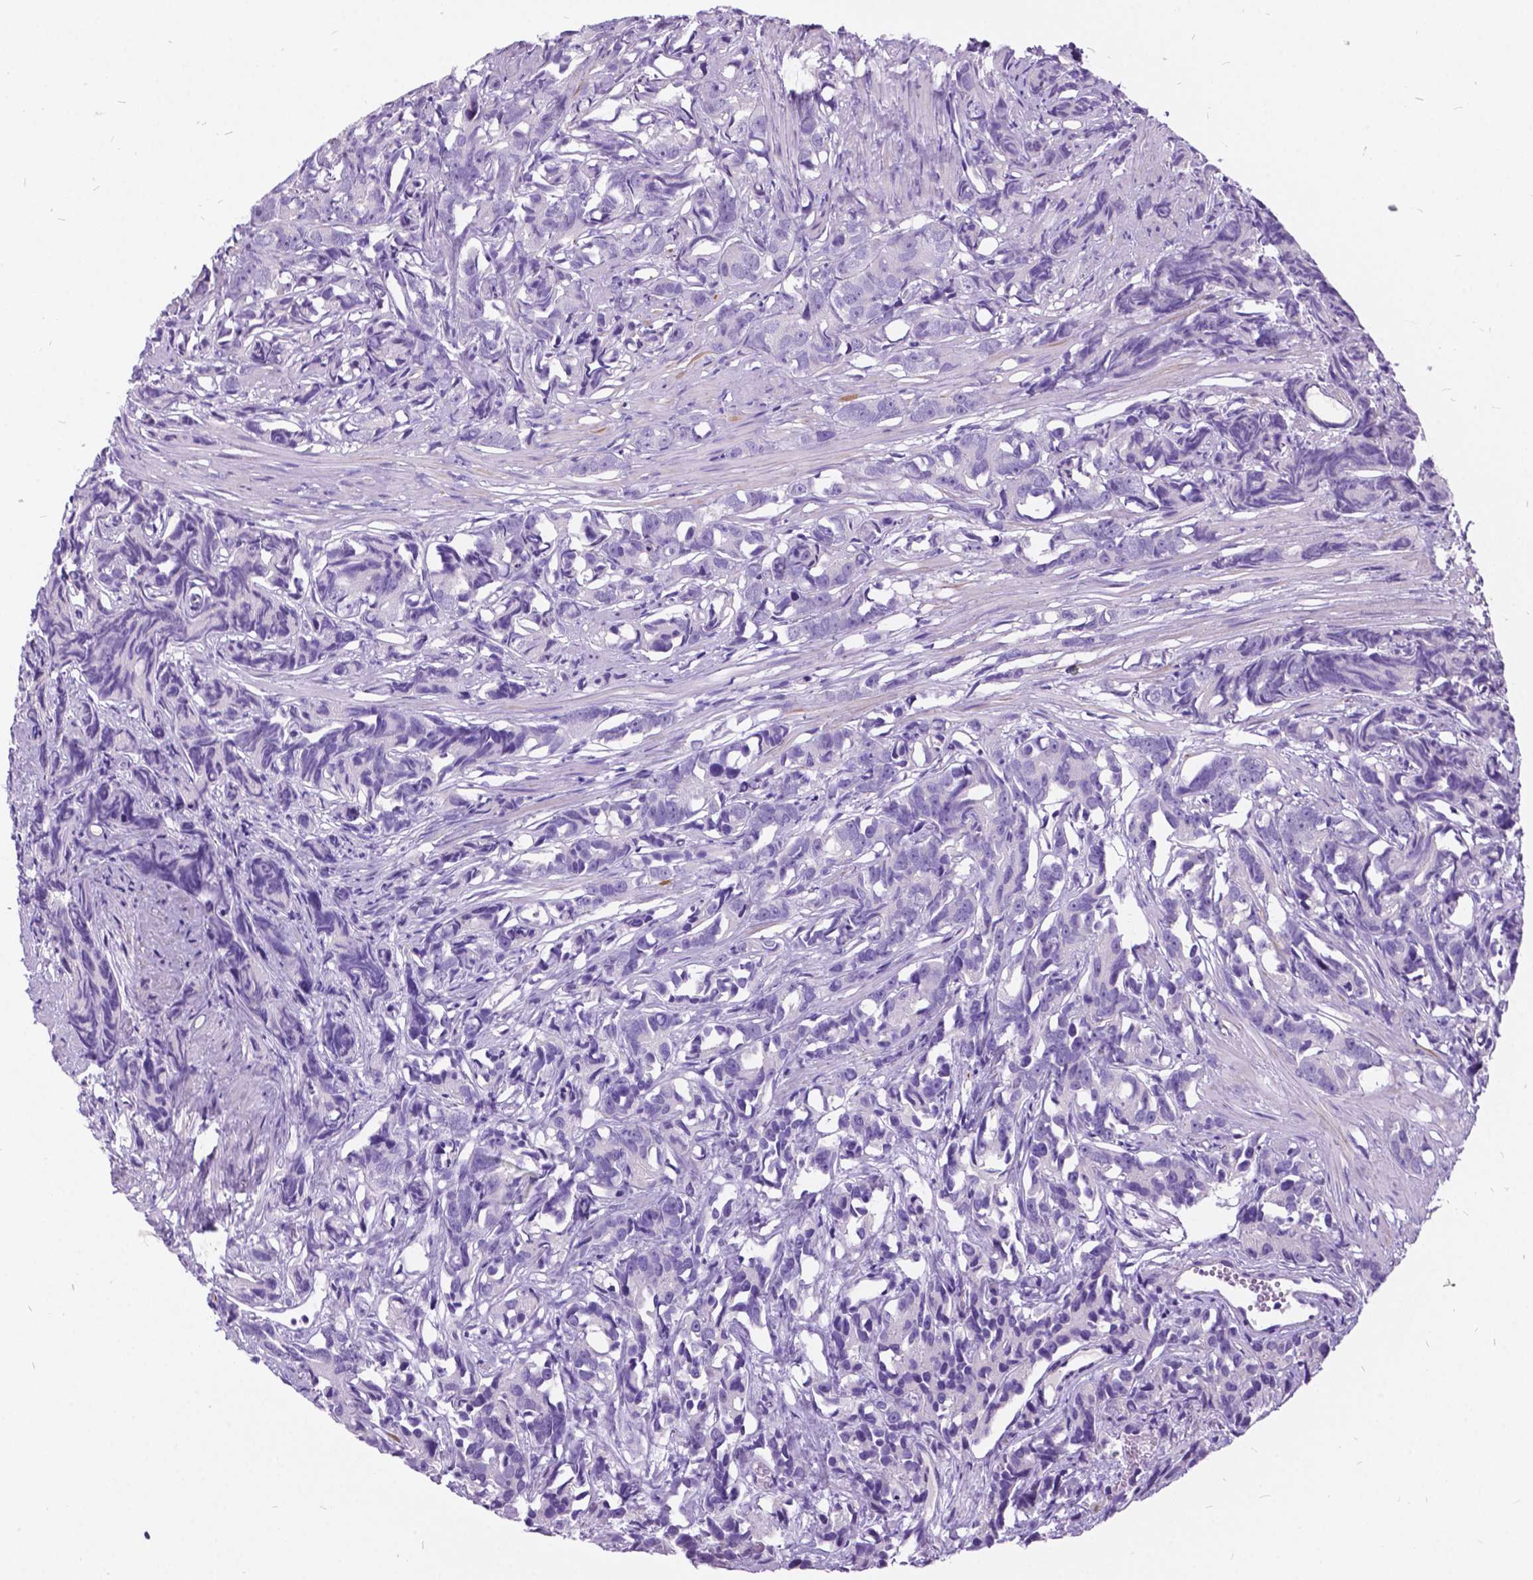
{"staining": {"intensity": "negative", "quantity": "none", "location": "none"}, "tissue": "prostate cancer", "cell_type": "Tumor cells", "image_type": "cancer", "snomed": [{"axis": "morphology", "description": "Adenocarcinoma, High grade"}, {"axis": "topography", "description": "Prostate"}], "caption": "Immunohistochemistry micrograph of human adenocarcinoma (high-grade) (prostate) stained for a protein (brown), which demonstrates no staining in tumor cells. (Stains: DAB IHC with hematoxylin counter stain, Microscopy: brightfield microscopy at high magnification).", "gene": "DPF3", "patient": {"sex": "male", "age": 90}}